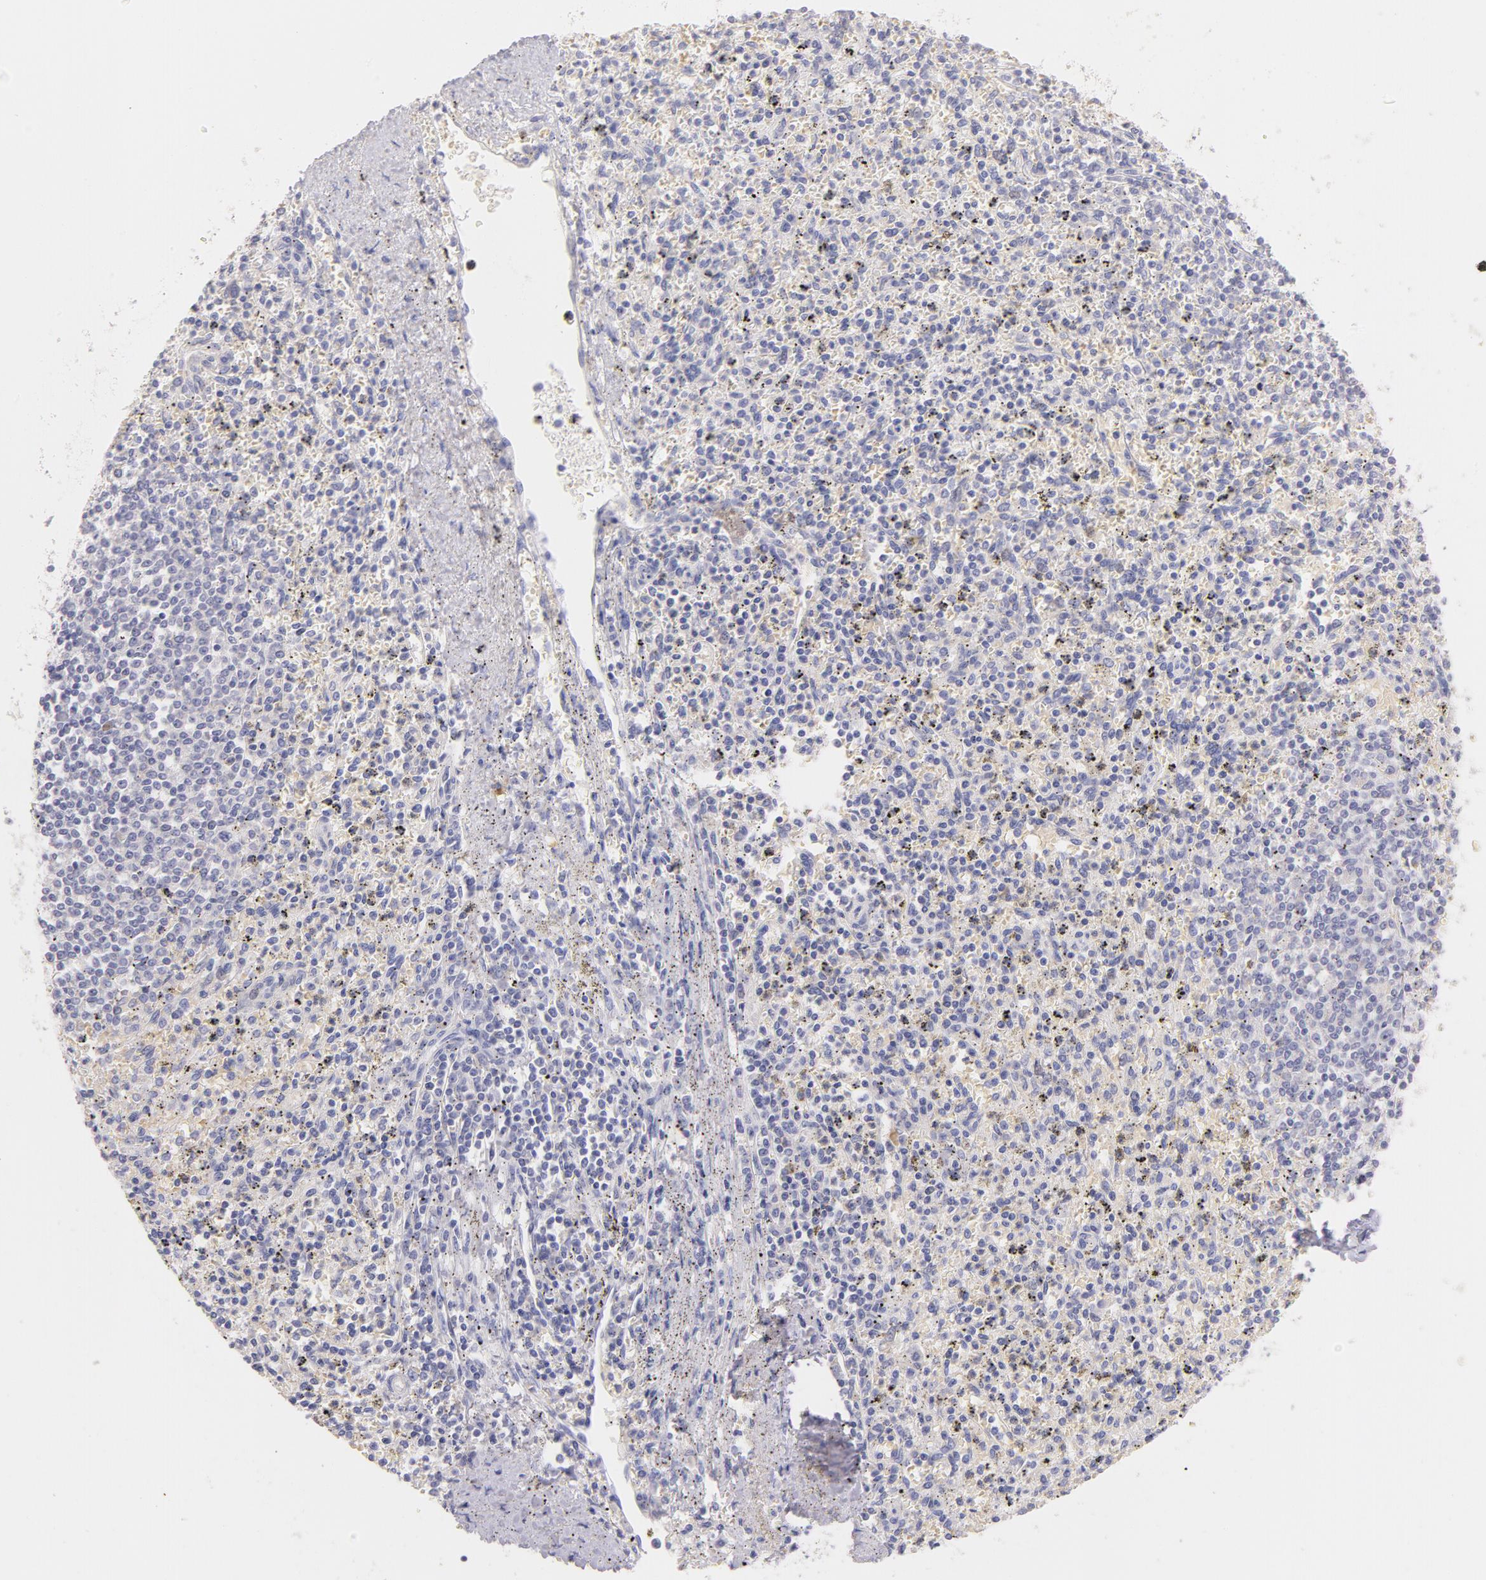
{"staining": {"intensity": "negative", "quantity": "none", "location": "none"}, "tissue": "spleen", "cell_type": "Cells in red pulp", "image_type": "normal", "snomed": [{"axis": "morphology", "description": "Normal tissue, NOS"}, {"axis": "topography", "description": "Spleen"}], "caption": "This is a photomicrograph of IHC staining of unremarkable spleen, which shows no staining in cells in red pulp. (DAB immunohistochemistry with hematoxylin counter stain).", "gene": "CD44", "patient": {"sex": "male", "age": 72}}